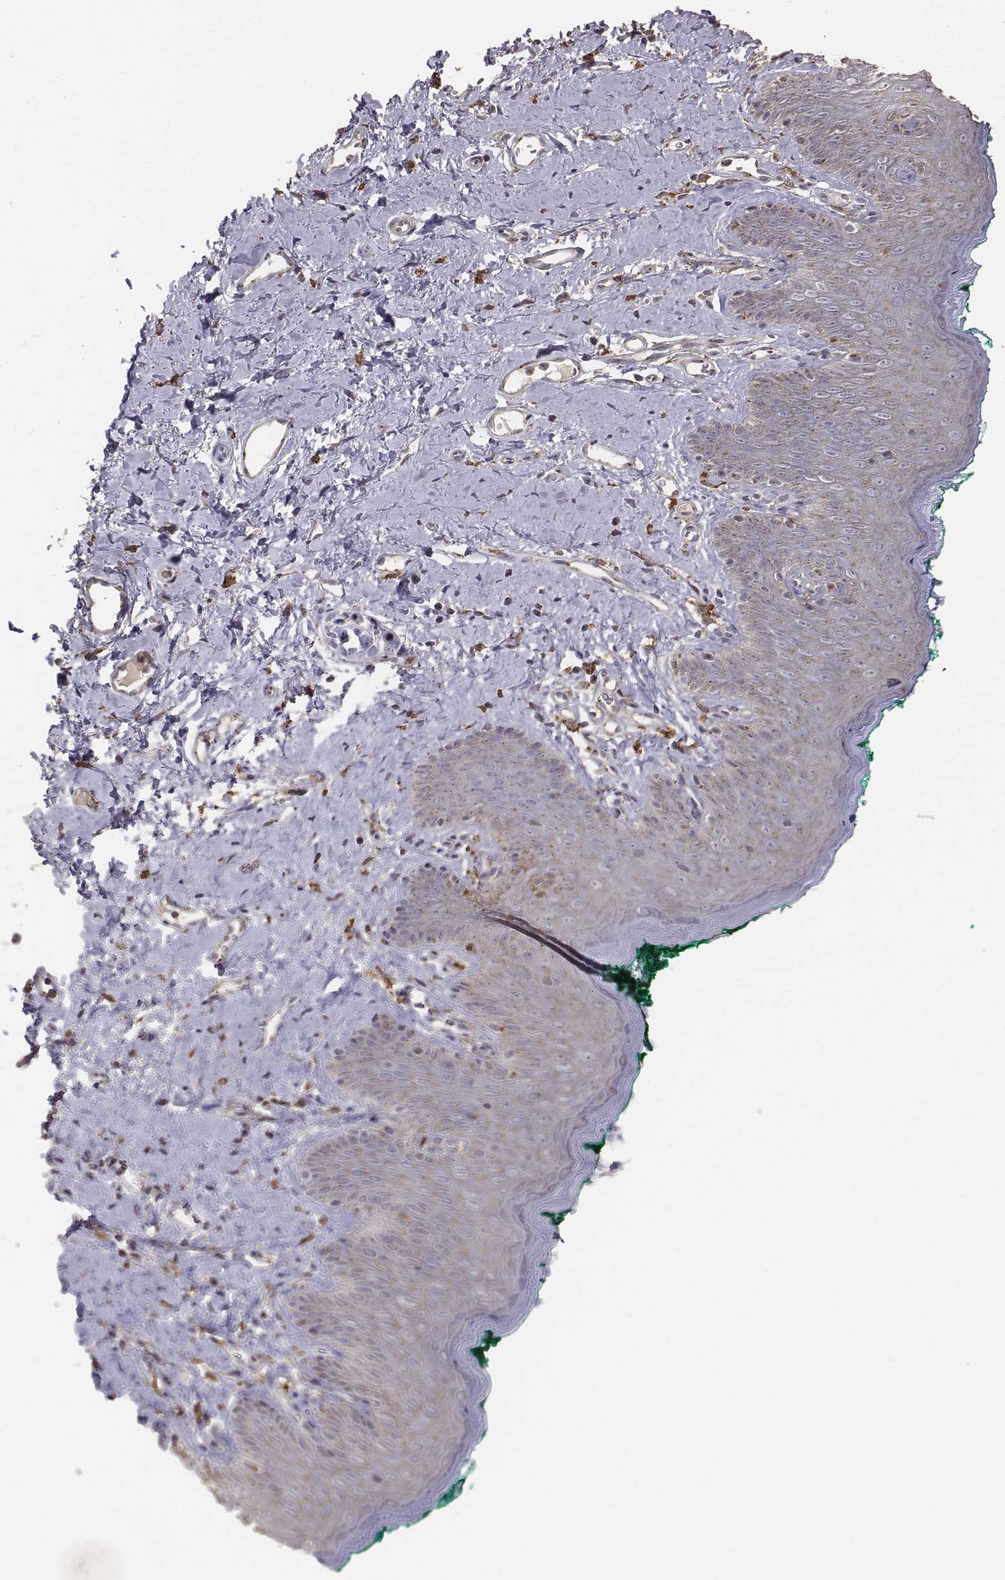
{"staining": {"intensity": "weak", "quantity": ">75%", "location": "cytoplasmic/membranous"}, "tissue": "skin", "cell_type": "Epidermal cells", "image_type": "normal", "snomed": [{"axis": "morphology", "description": "Normal tissue, NOS"}, {"axis": "topography", "description": "Vulva"}], "caption": "IHC staining of benign skin, which reveals low levels of weak cytoplasmic/membranous positivity in approximately >75% of epidermal cells indicating weak cytoplasmic/membranous protein staining. The staining was performed using DAB (3,3'-diaminobenzidine) (brown) for protein detection and nuclei were counterstained in hematoxylin (blue).", "gene": "AP1B1", "patient": {"sex": "female", "age": 66}}